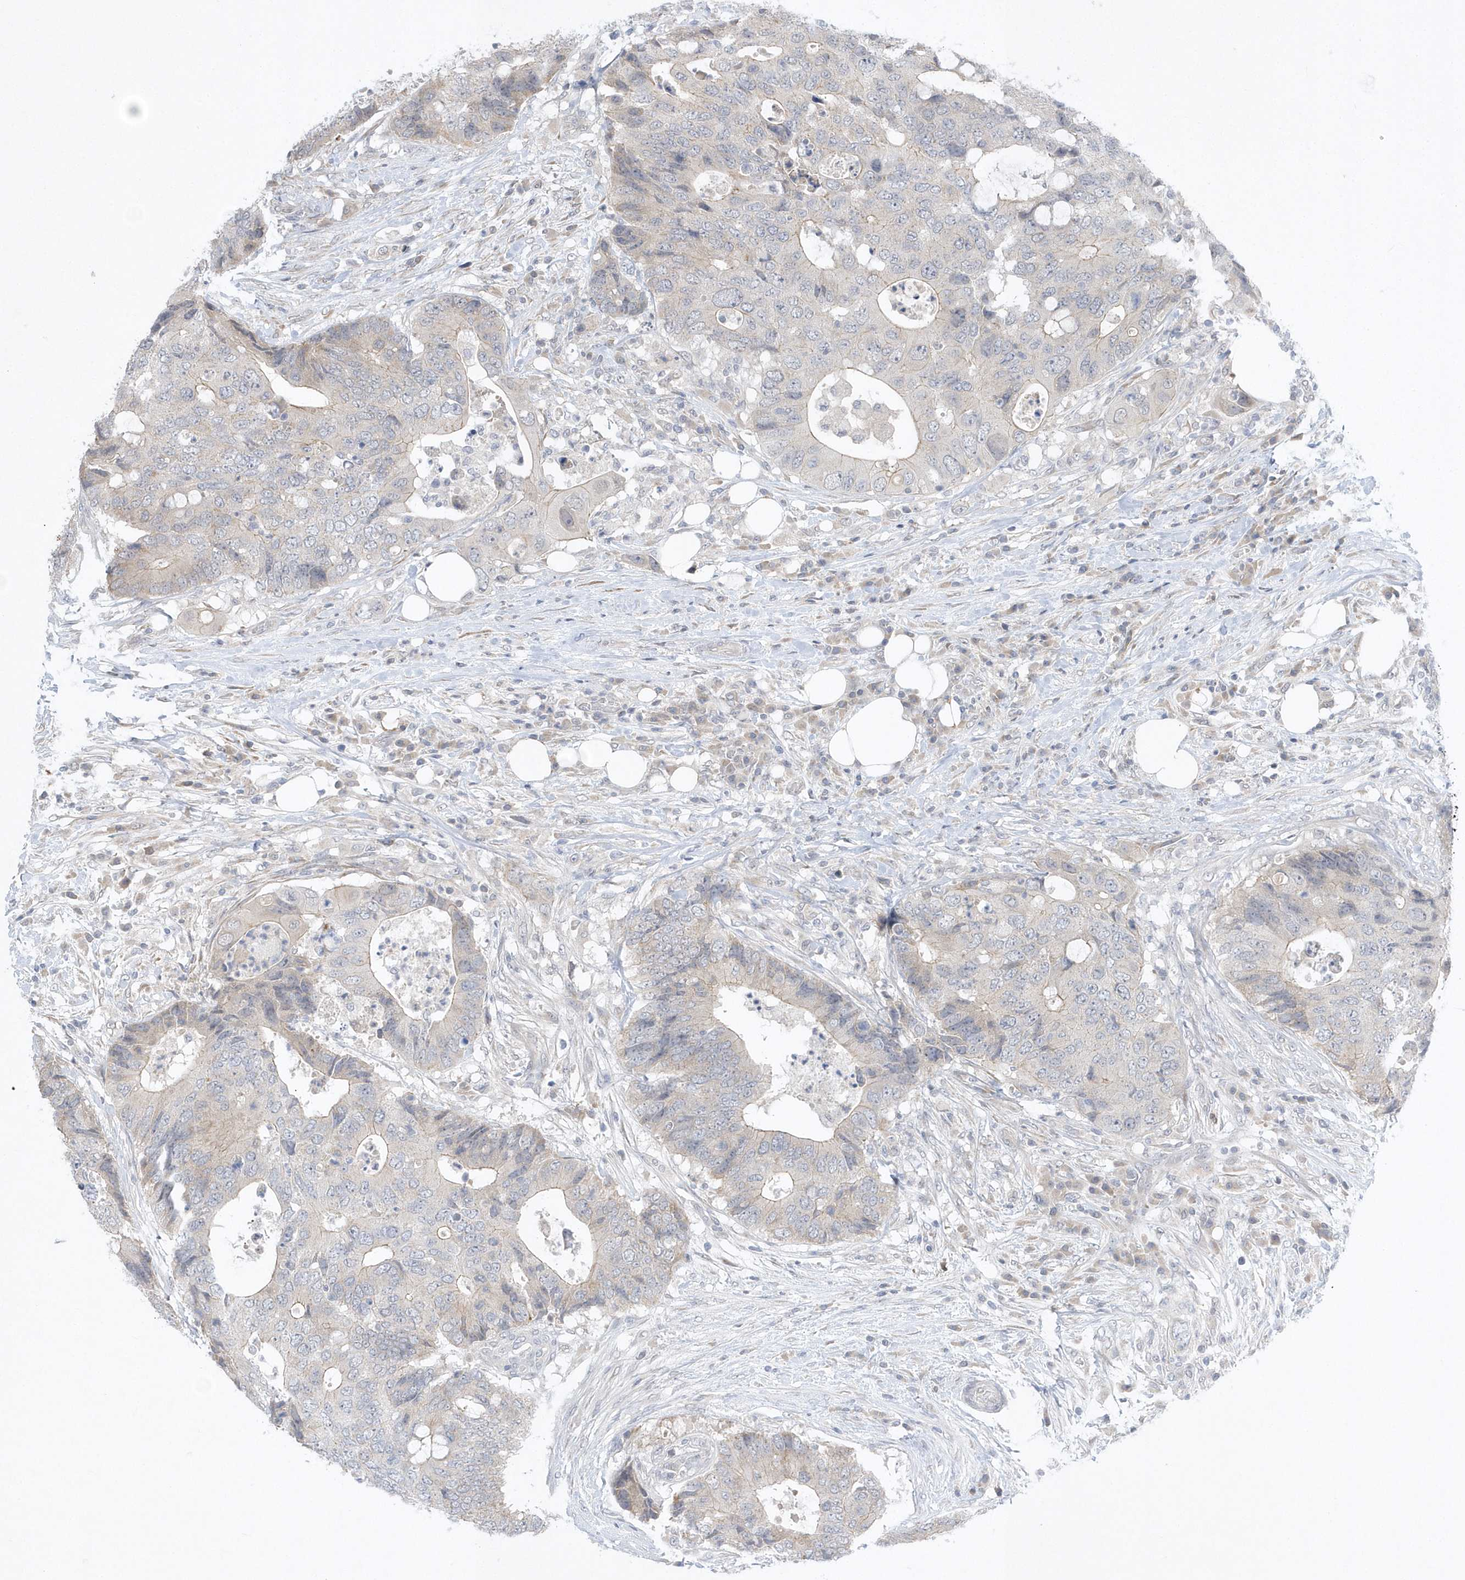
{"staining": {"intensity": "negative", "quantity": "none", "location": "none"}, "tissue": "colorectal cancer", "cell_type": "Tumor cells", "image_type": "cancer", "snomed": [{"axis": "morphology", "description": "Adenocarcinoma, NOS"}, {"axis": "topography", "description": "Colon"}], "caption": "Protein analysis of colorectal cancer (adenocarcinoma) exhibits no significant staining in tumor cells. Brightfield microscopy of immunohistochemistry (IHC) stained with DAB (brown) and hematoxylin (blue), captured at high magnification.", "gene": "ZC3H12D", "patient": {"sex": "male", "age": 71}}